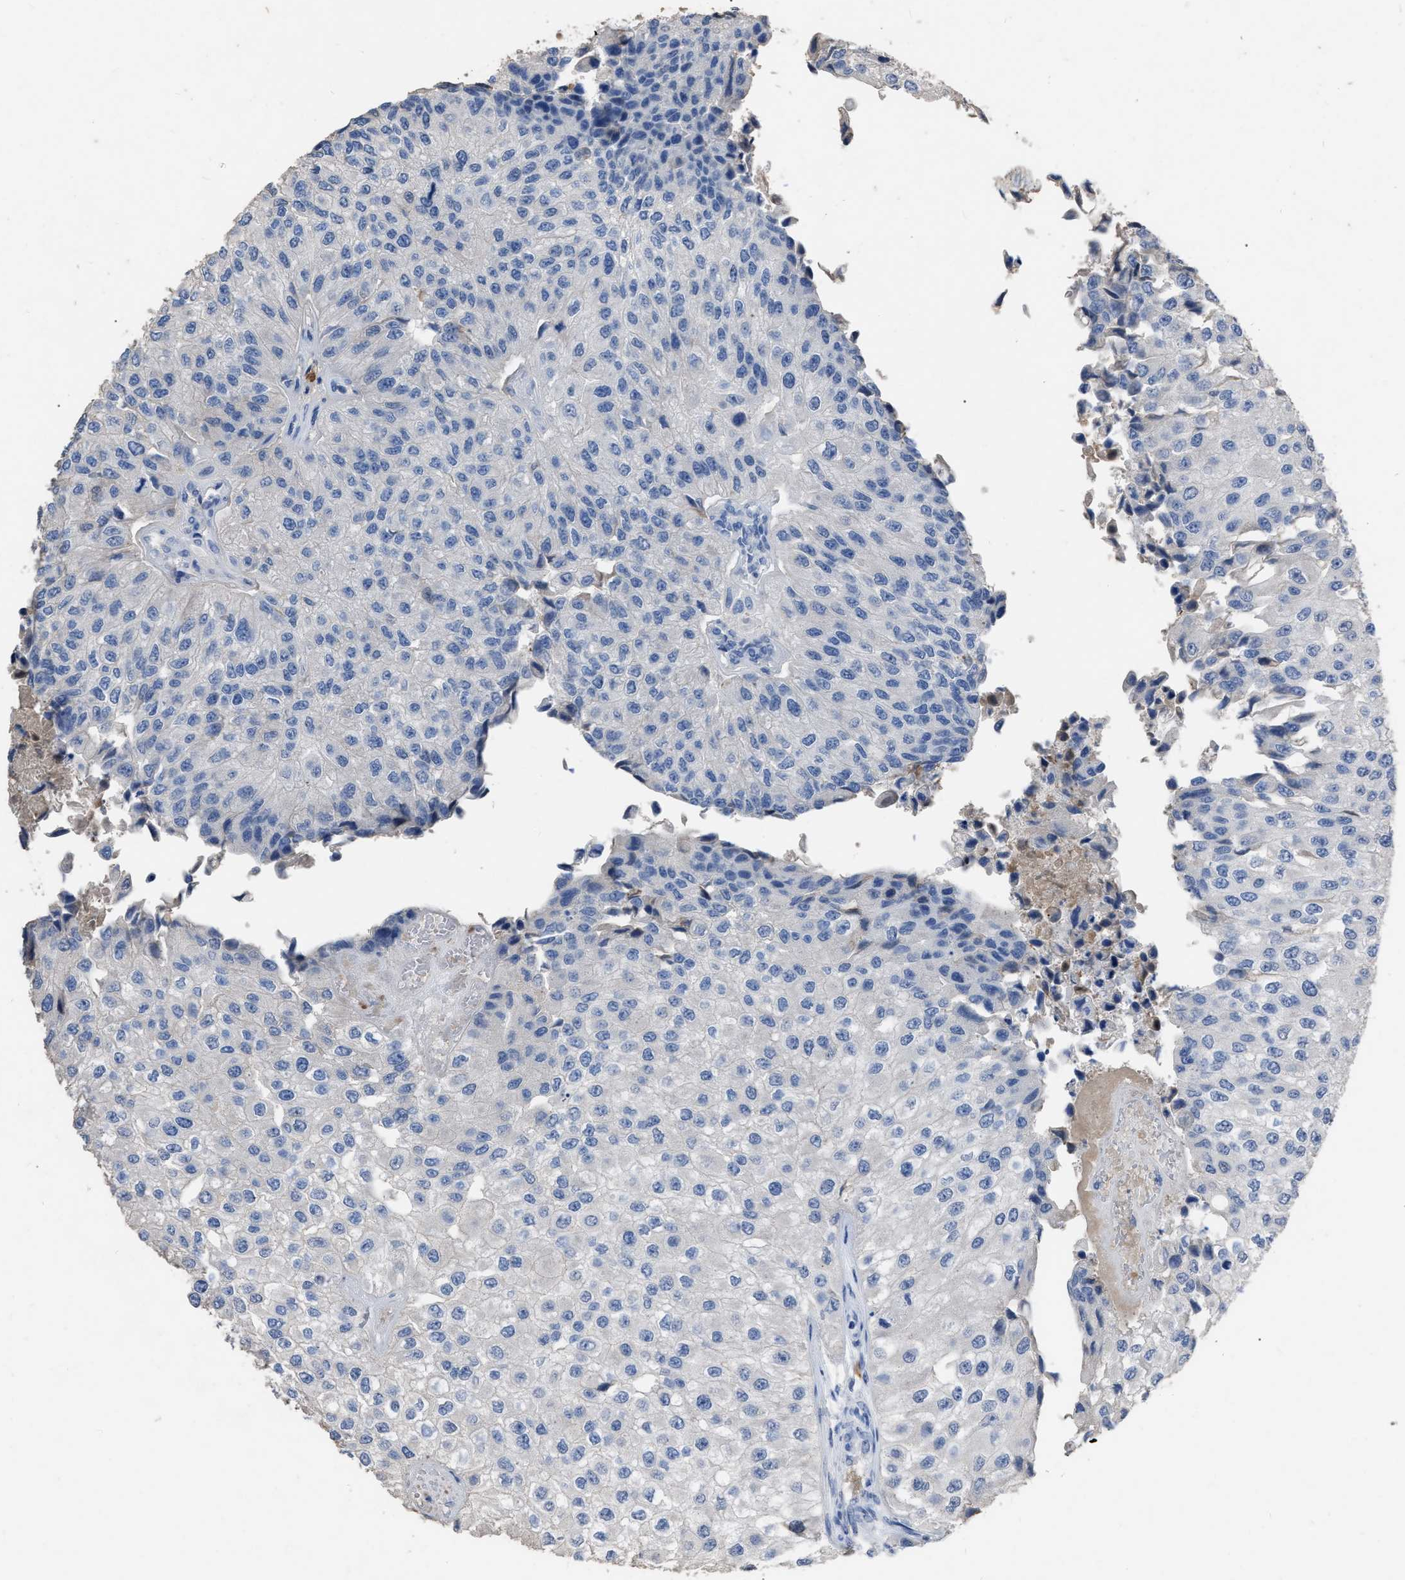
{"staining": {"intensity": "negative", "quantity": "none", "location": "none"}, "tissue": "urothelial cancer", "cell_type": "Tumor cells", "image_type": "cancer", "snomed": [{"axis": "morphology", "description": "Urothelial carcinoma, High grade"}, {"axis": "topography", "description": "Kidney"}, {"axis": "topography", "description": "Urinary bladder"}], "caption": "Tumor cells are negative for protein expression in human urothelial cancer.", "gene": "HABP2", "patient": {"sex": "male", "age": 77}}